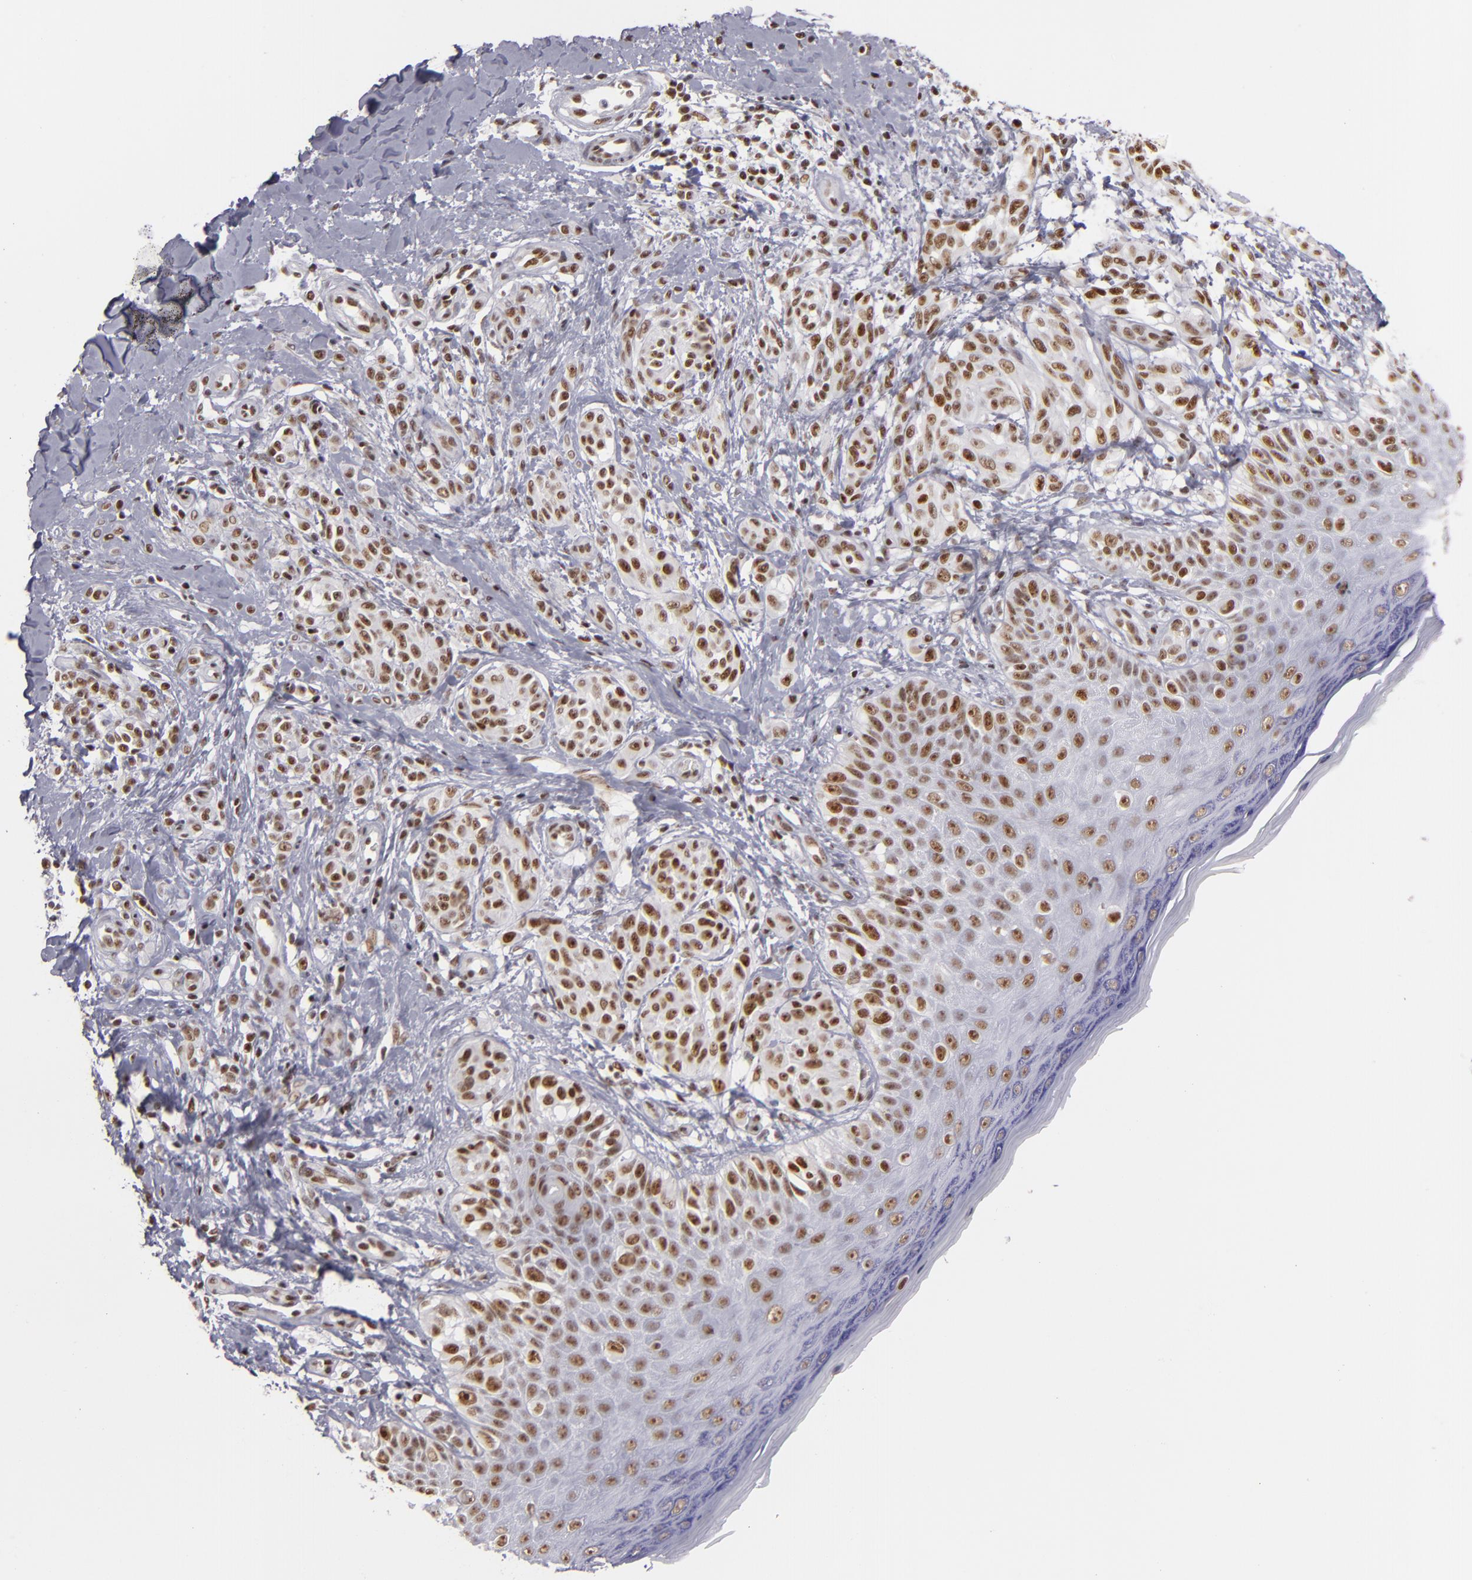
{"staining": {"intensity": "strong", "quantity": ">75%", "location": "nuclear"}, "tissue": "melanoma", "cell_type": "Tumor cells", "image_type": "cancer", "snomed": [{"axis": "morphology", "description": "Malignant melanoma, NOS"}, {"axis": "topography", "description": "Skin"}], "caption": "The histopathology image displays staining of melanoma, revealing strong nuclear protein positivity (brown color) within tumor cells. (DAB = brown stain, brightfield microscopy at high magnification).", "gene": "DAXX", "patient": {"sex": "male", "age": 57}}